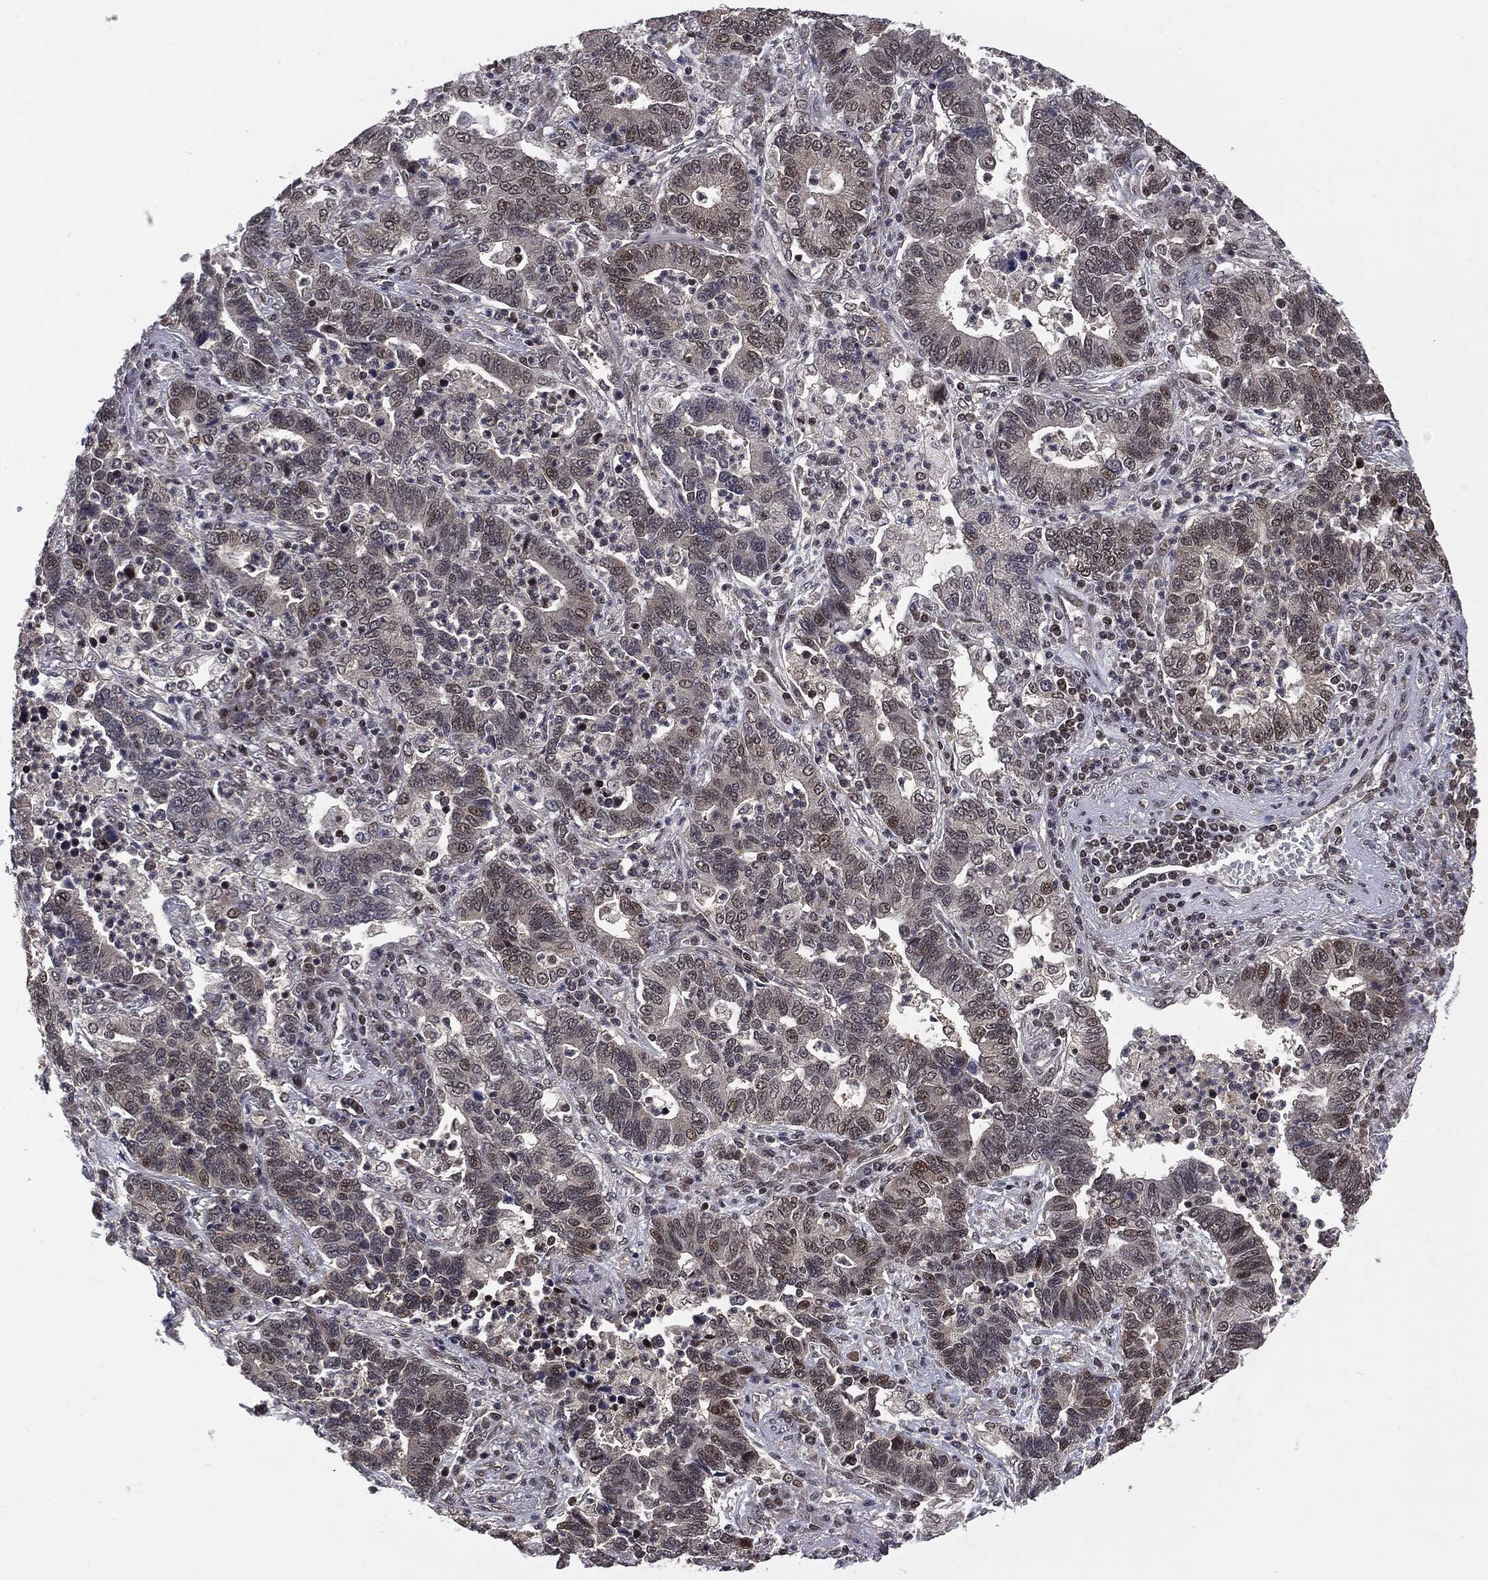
{"staining": {"intensity": "negative", "quantity": "none", "location": "none"}, "tissue": "lung cancer", "cell_type": "Tumor cells", "image_type": "cancer", "snomed": [{"axis": "morphology", "description": "Adenocarcinoma, NOS"}, {"axis": "topography", "description": "Lung"}], "caption": "IHC photomicrograph of neoplastic tissue: adenocarcinoma (lung) stained with DAB (3,3'-diaminobenzidine) exhibits no significant protein expression in tumor cells. The staining is performed using DAB (3,3'-diaminobenzidine) brown chromogen with nuclei counter-stained in using hematoxylin.", "gene": "PTPA", "patient": {"sex": "female", "age": 57}}